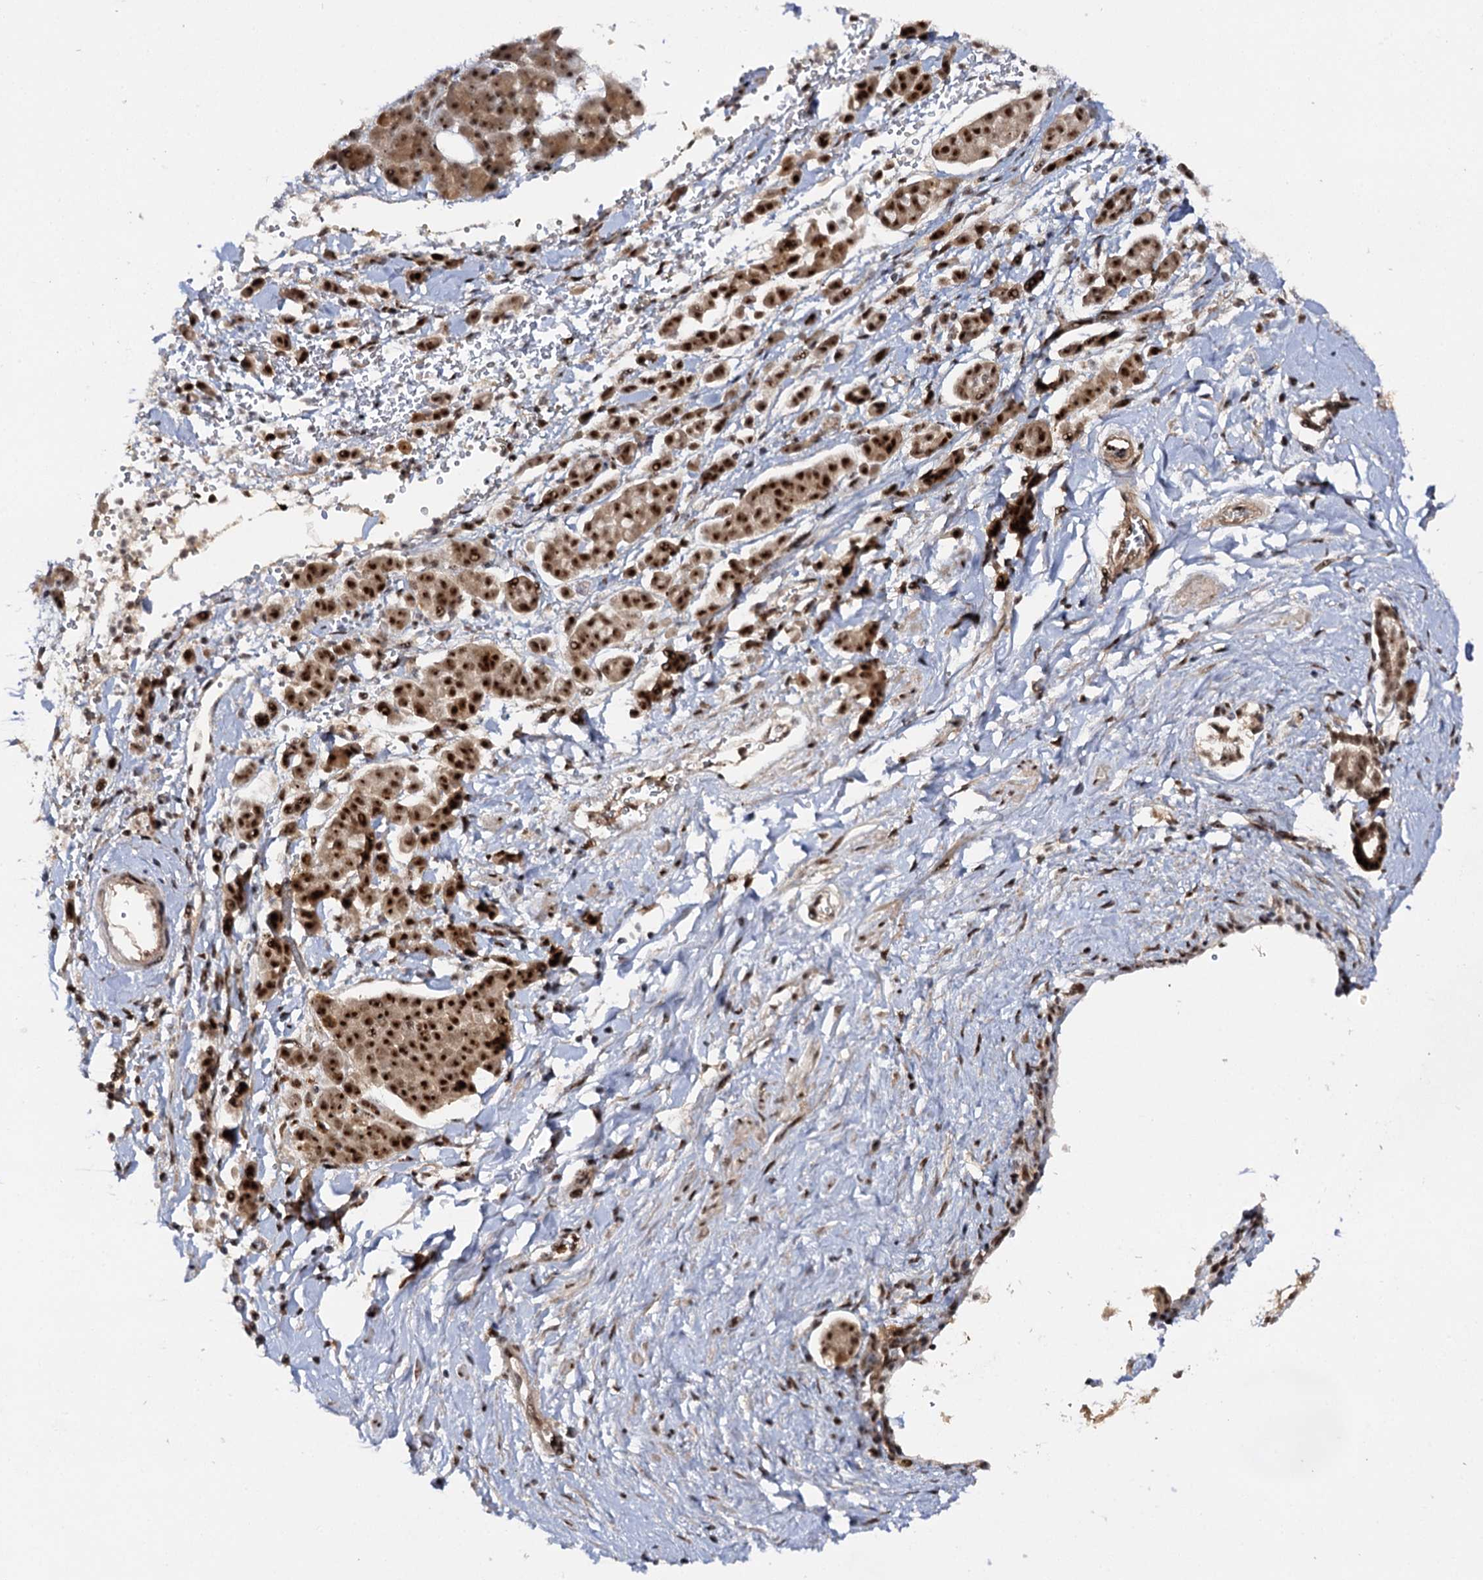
{"staining": {"intensity": "strong", "quantity": ">75%", "location": "nuclear"}, "tissue": "pancreatic cancer", "cell_type": "Tumor cells", "image_type": "cancer", "snomed": [{"axis": "morphology", "description": "Normal tissue, NOS"}, {"axis": "morphology", "description": "Adenocarcinoma, NOS"}, {"axis": "topography", "description": "Pancreas"}], "caption": "Human pancreatic cancer stained with a brown dye shows strong nuclear positive positivity in approximately >75% of tumor cells.", "gene": "BUD13", "patient": {"sex": "female", "age": 64}}